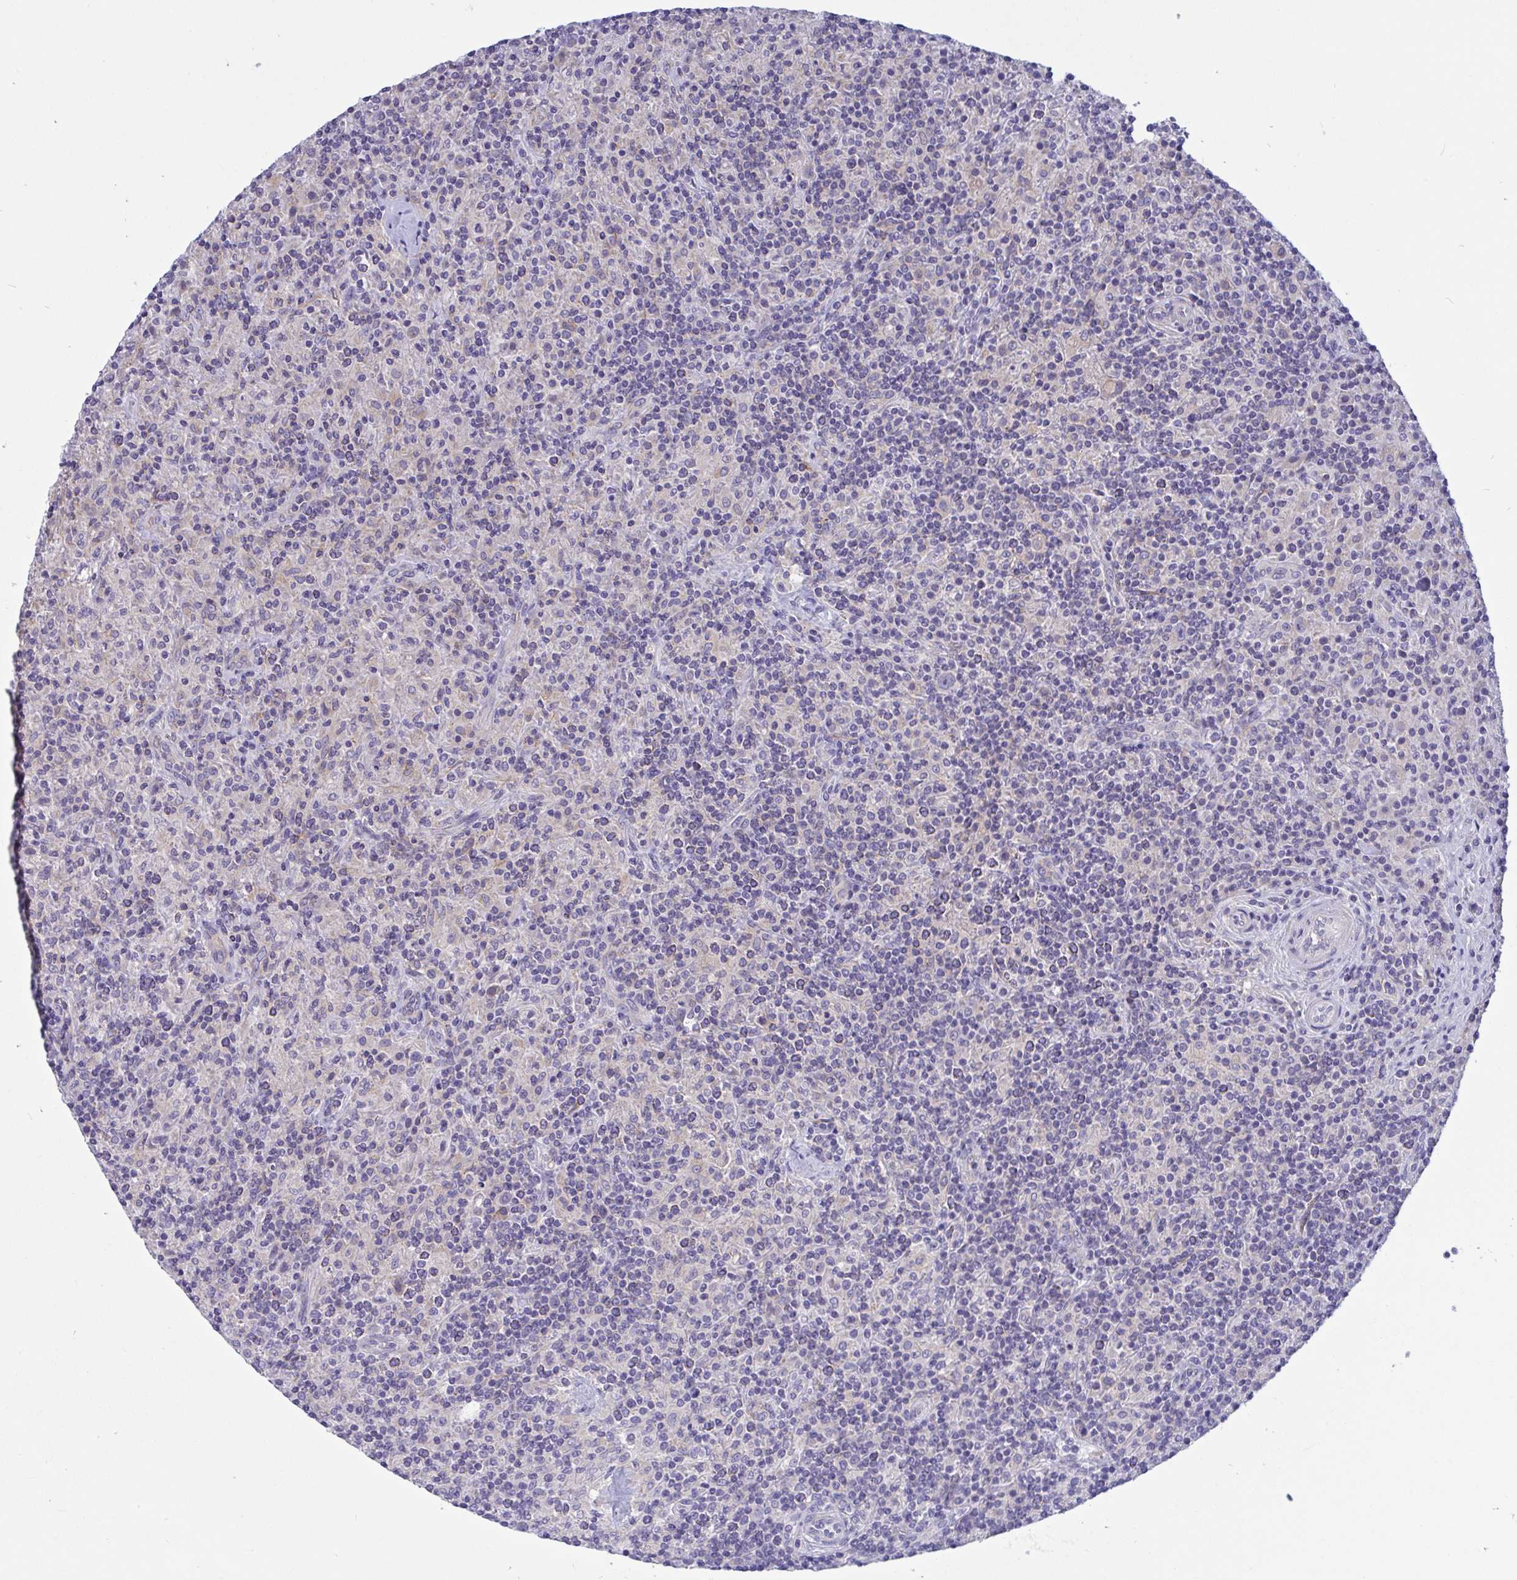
{"staining": {"intensity": "negative", "quantity": "none", "location": "none"}, "tissue": "lymphoma", "cell_type": "Tumor cells", "image_type": "cancer", "snomed": [{"axis": "morphology", "description": "Hodgkin's disease, NOS"}, {"axis": "topography", "description": "Lymph node"}], "caption": "Immunohistochemistry (IHC) image of neoplastic tissue: human Hodgkin's disease stained with DAB (3,3'-diaminobenzidine) reveals no significant protein expression in tumor cells.", "gene": "OXLD1", "patient": {"sex": "male", "age": 70}}